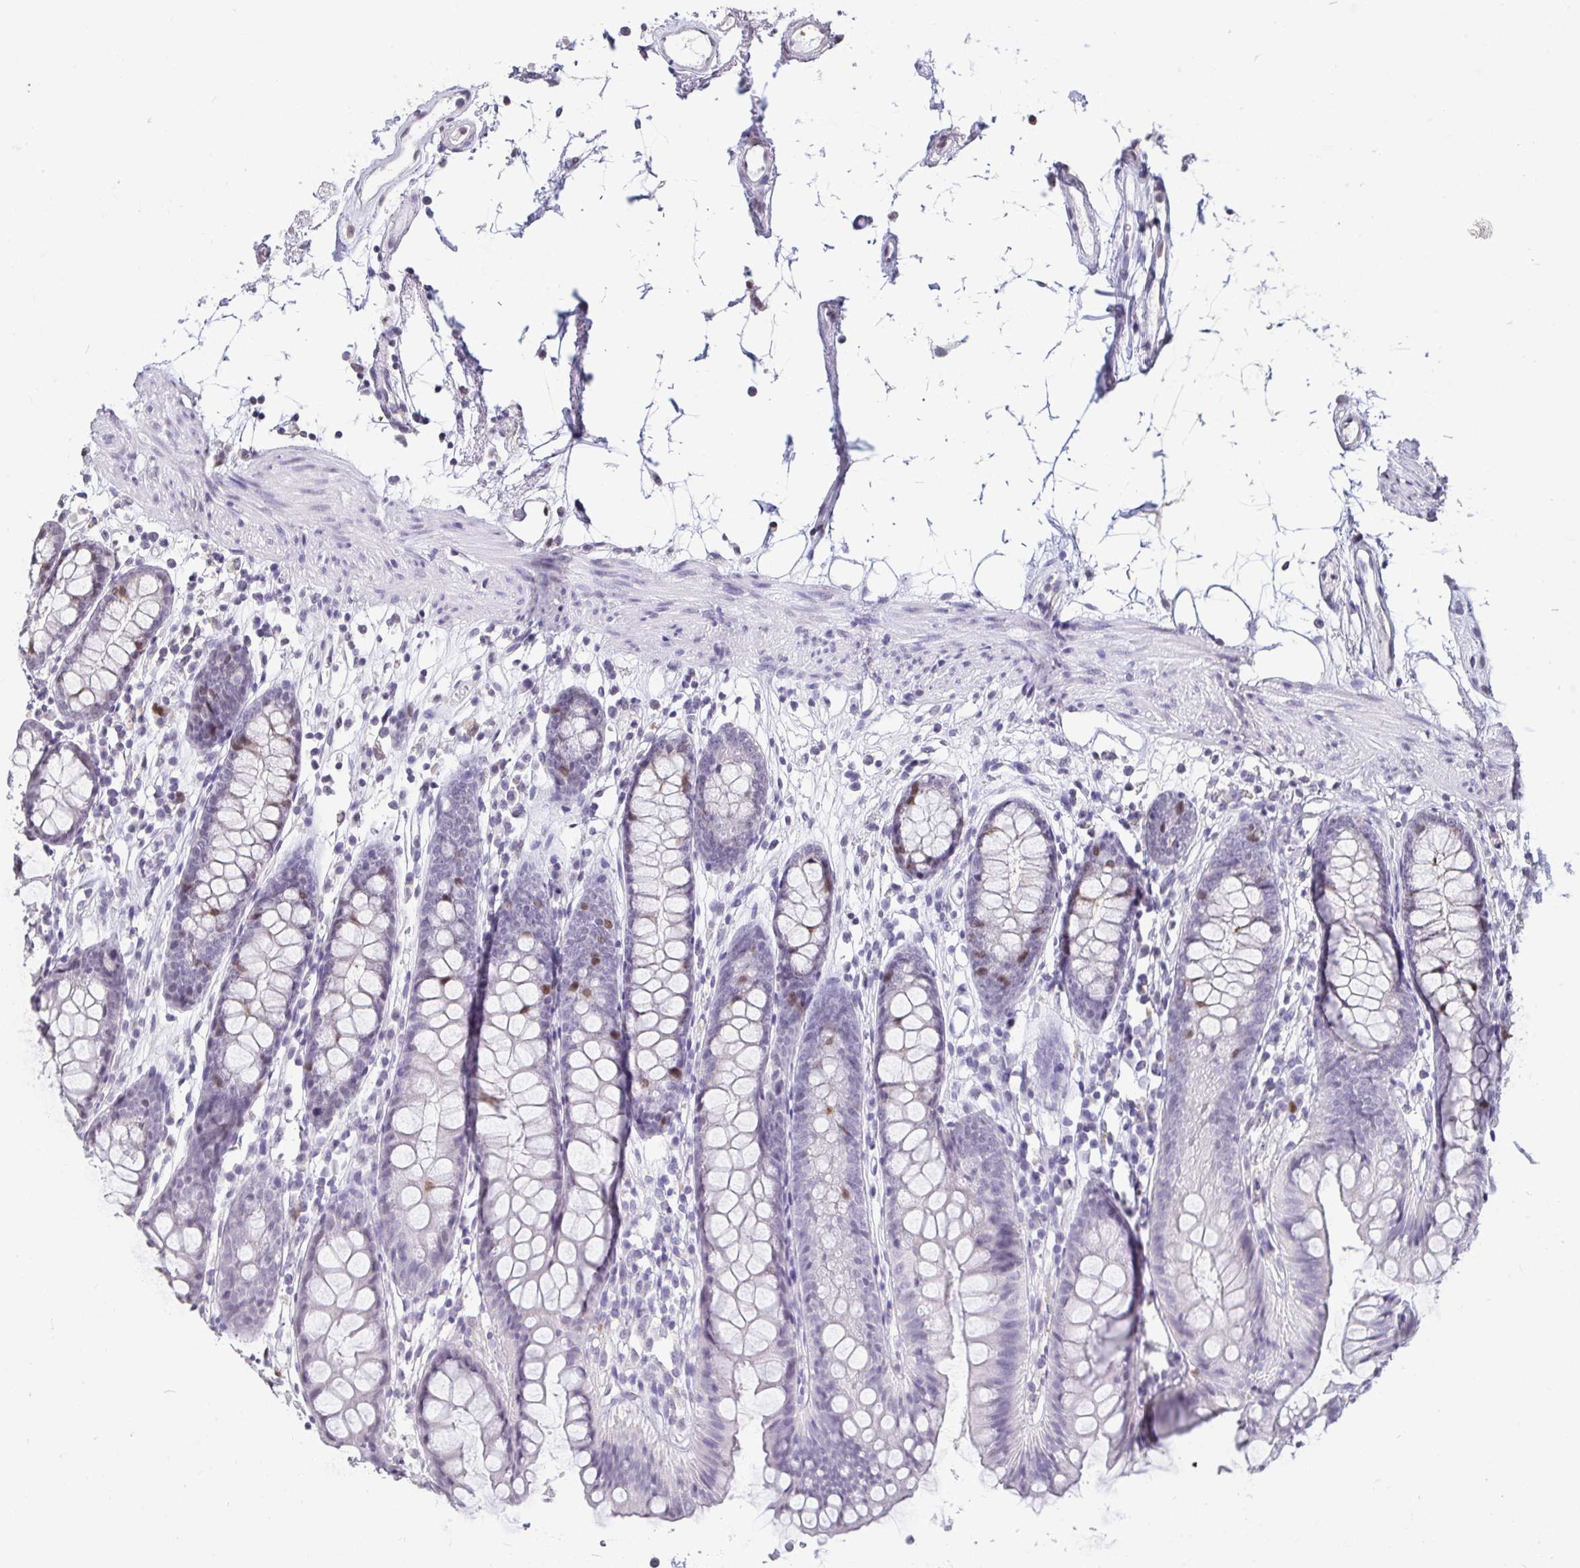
{"staining": {"intensity": "strong", "quantity": "<25%", "location": "nuclear"}, "tissue": "colon", "cell_type": "Endothelial cells", "image_type": "normal", "snomed": [{"axis": "morphology", "description": "Normal tissue, NOS"}, {"axis": "topography", "description": "Colon"}], "caption": "Protein expression analysis of normal colon shows strong nuclear positivity in about <25% of endothelial cells. (Stains: DAB in brown, nuclei in blue, Microscopy: brightfield microscopy at high magnification).", "gene": "ANLN", "patient": {"sex": "female", "age": 84}}